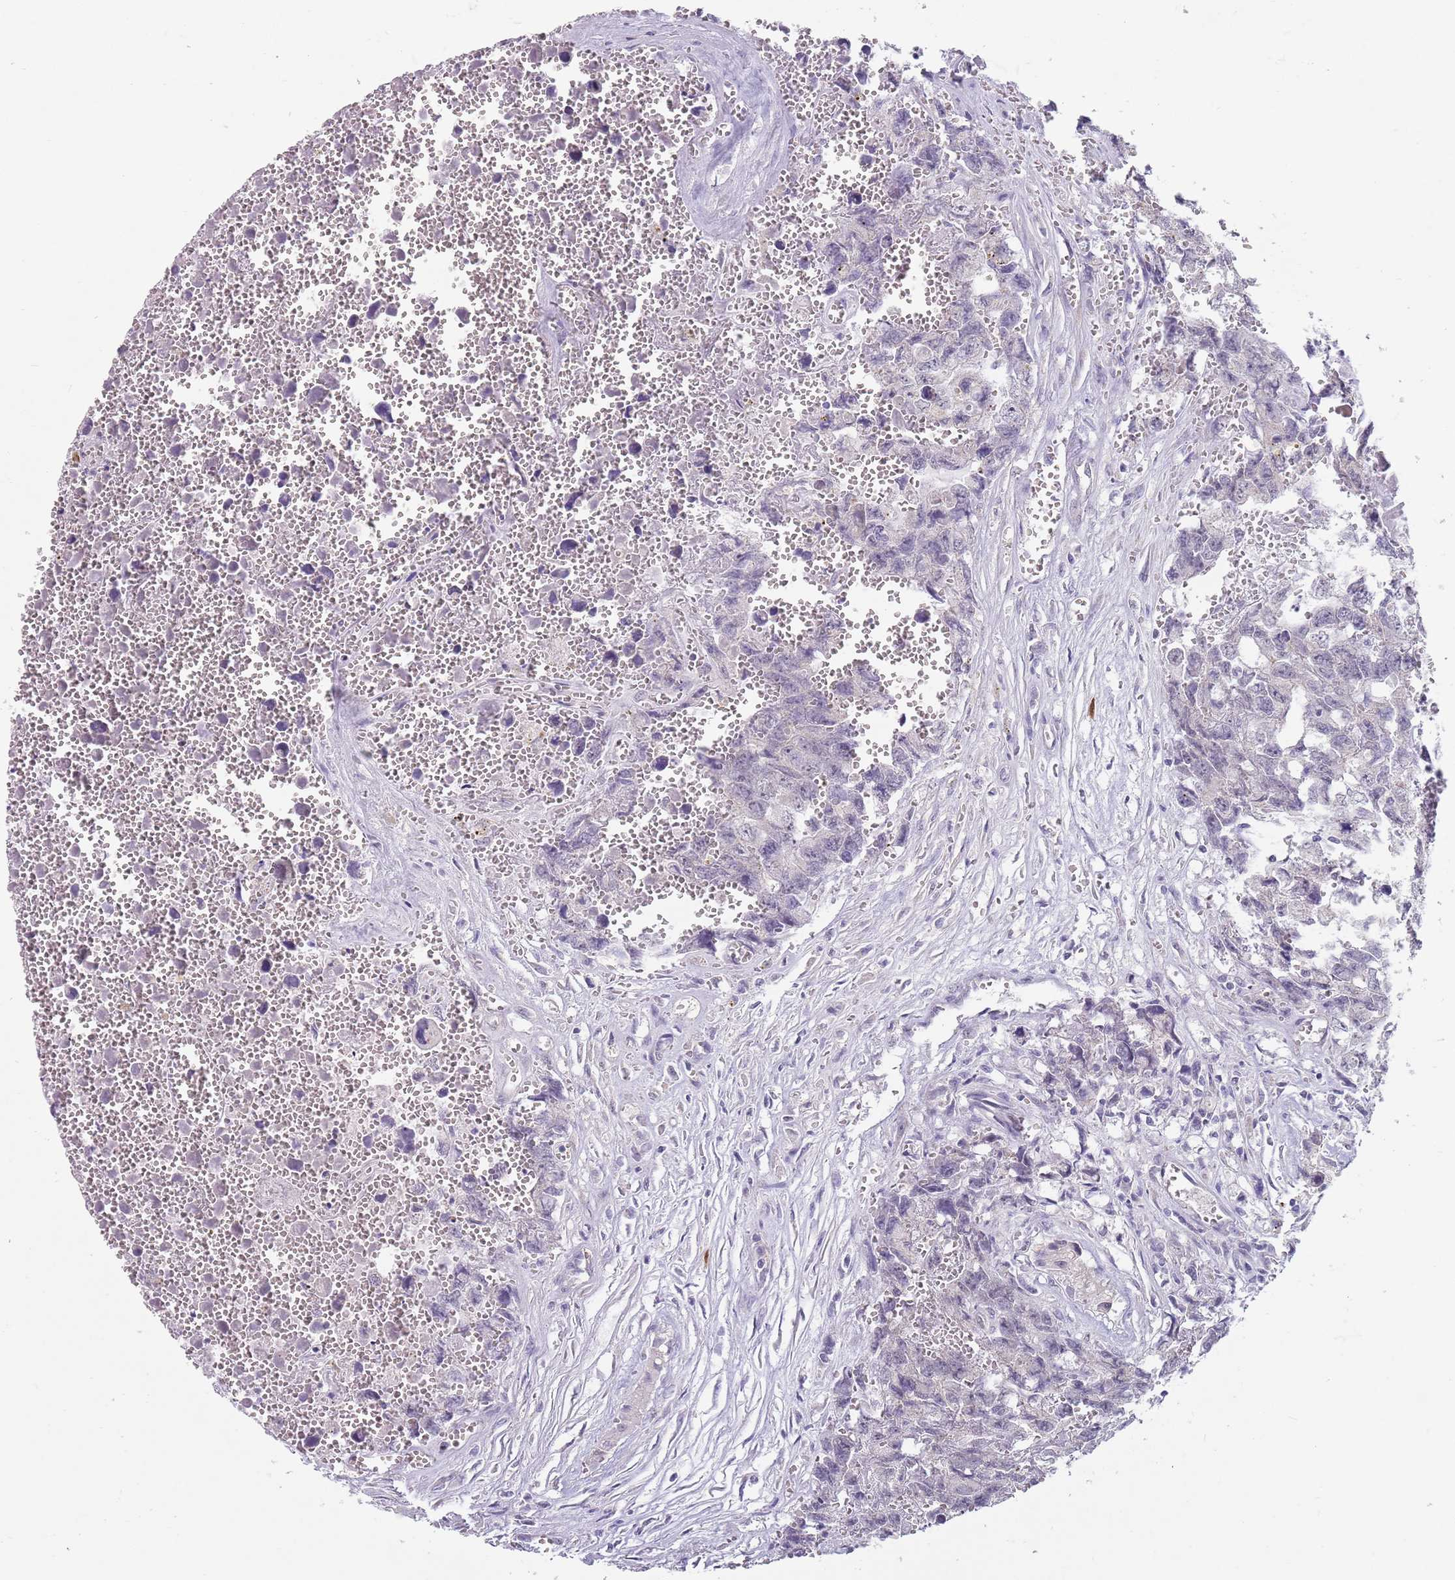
{"staining": {"intensity": "negative", "quantity": "none", "location": "none"}, "tissue": "testis cancer", "cell_type": "Tumor cells", "image_type": "cancer", "snomed": [{"axis": "morphology", "description": "Carcinoma, Embryonal, NOS"}, {"axis": "topography", "description": "Testis"}], "caption": "Immunohistochemistry (IHC) of embryonal carcinoma (testis) shows no positivity in tumor cells.", "gene": "STYK1", "patient": {"sex": "male", "age": 31}}